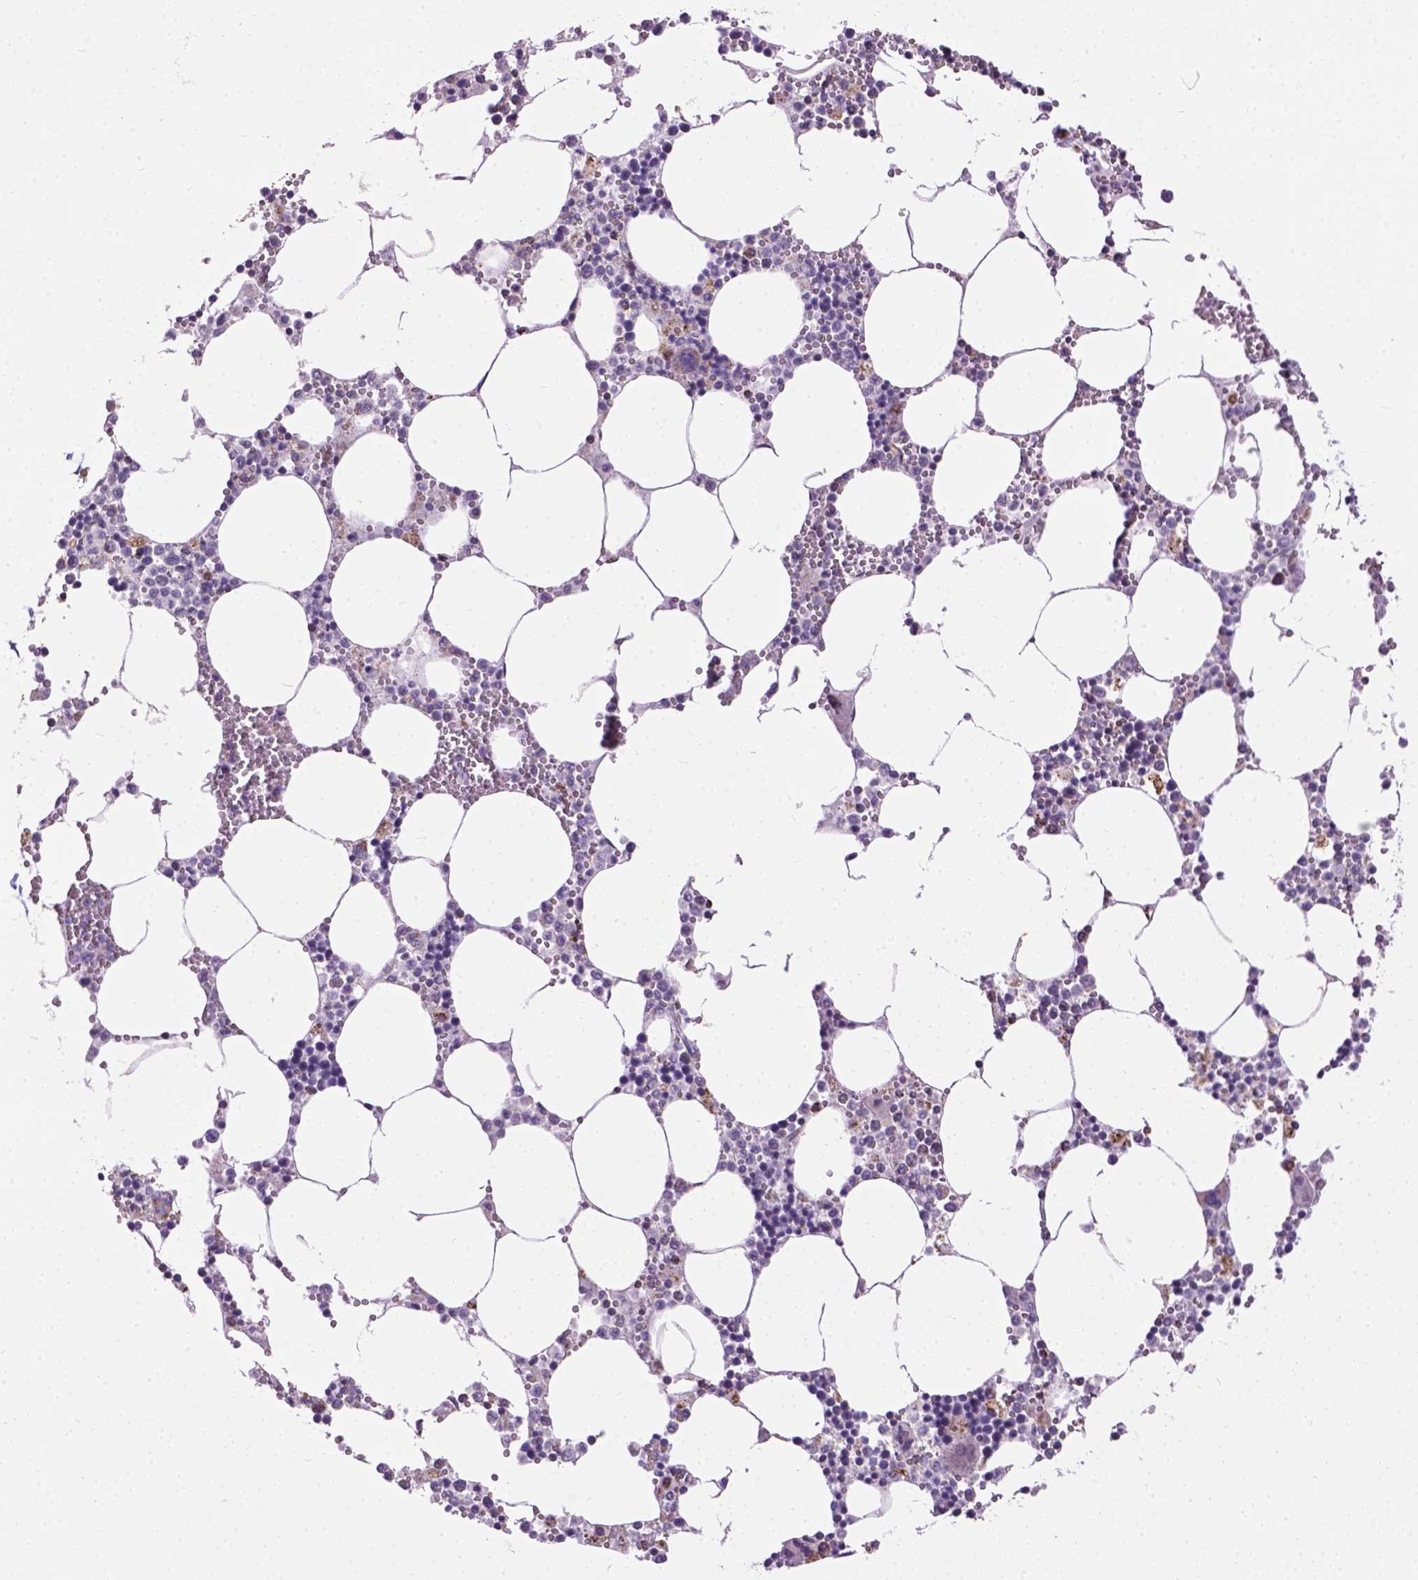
{"staining": {"intensity": "weak", "quantity": "<25%", "location": "cytoplasmic/membranous"}, "tissue": "bone marrow", "cell_type": "Hematopoietic cells", "image_type": "normal", "snomed": [{"axis": "morphology", "description": "Normal tissue, NOS"}, {"axis": "topography", "description": "Bone marrow"}], "caption": "A photomicrograph of bone marrow stained for a protein displays no brown staining in hematopoietic cells.", "gene": "VDAC1", "patient": {"sex": "male", "age": 54}}